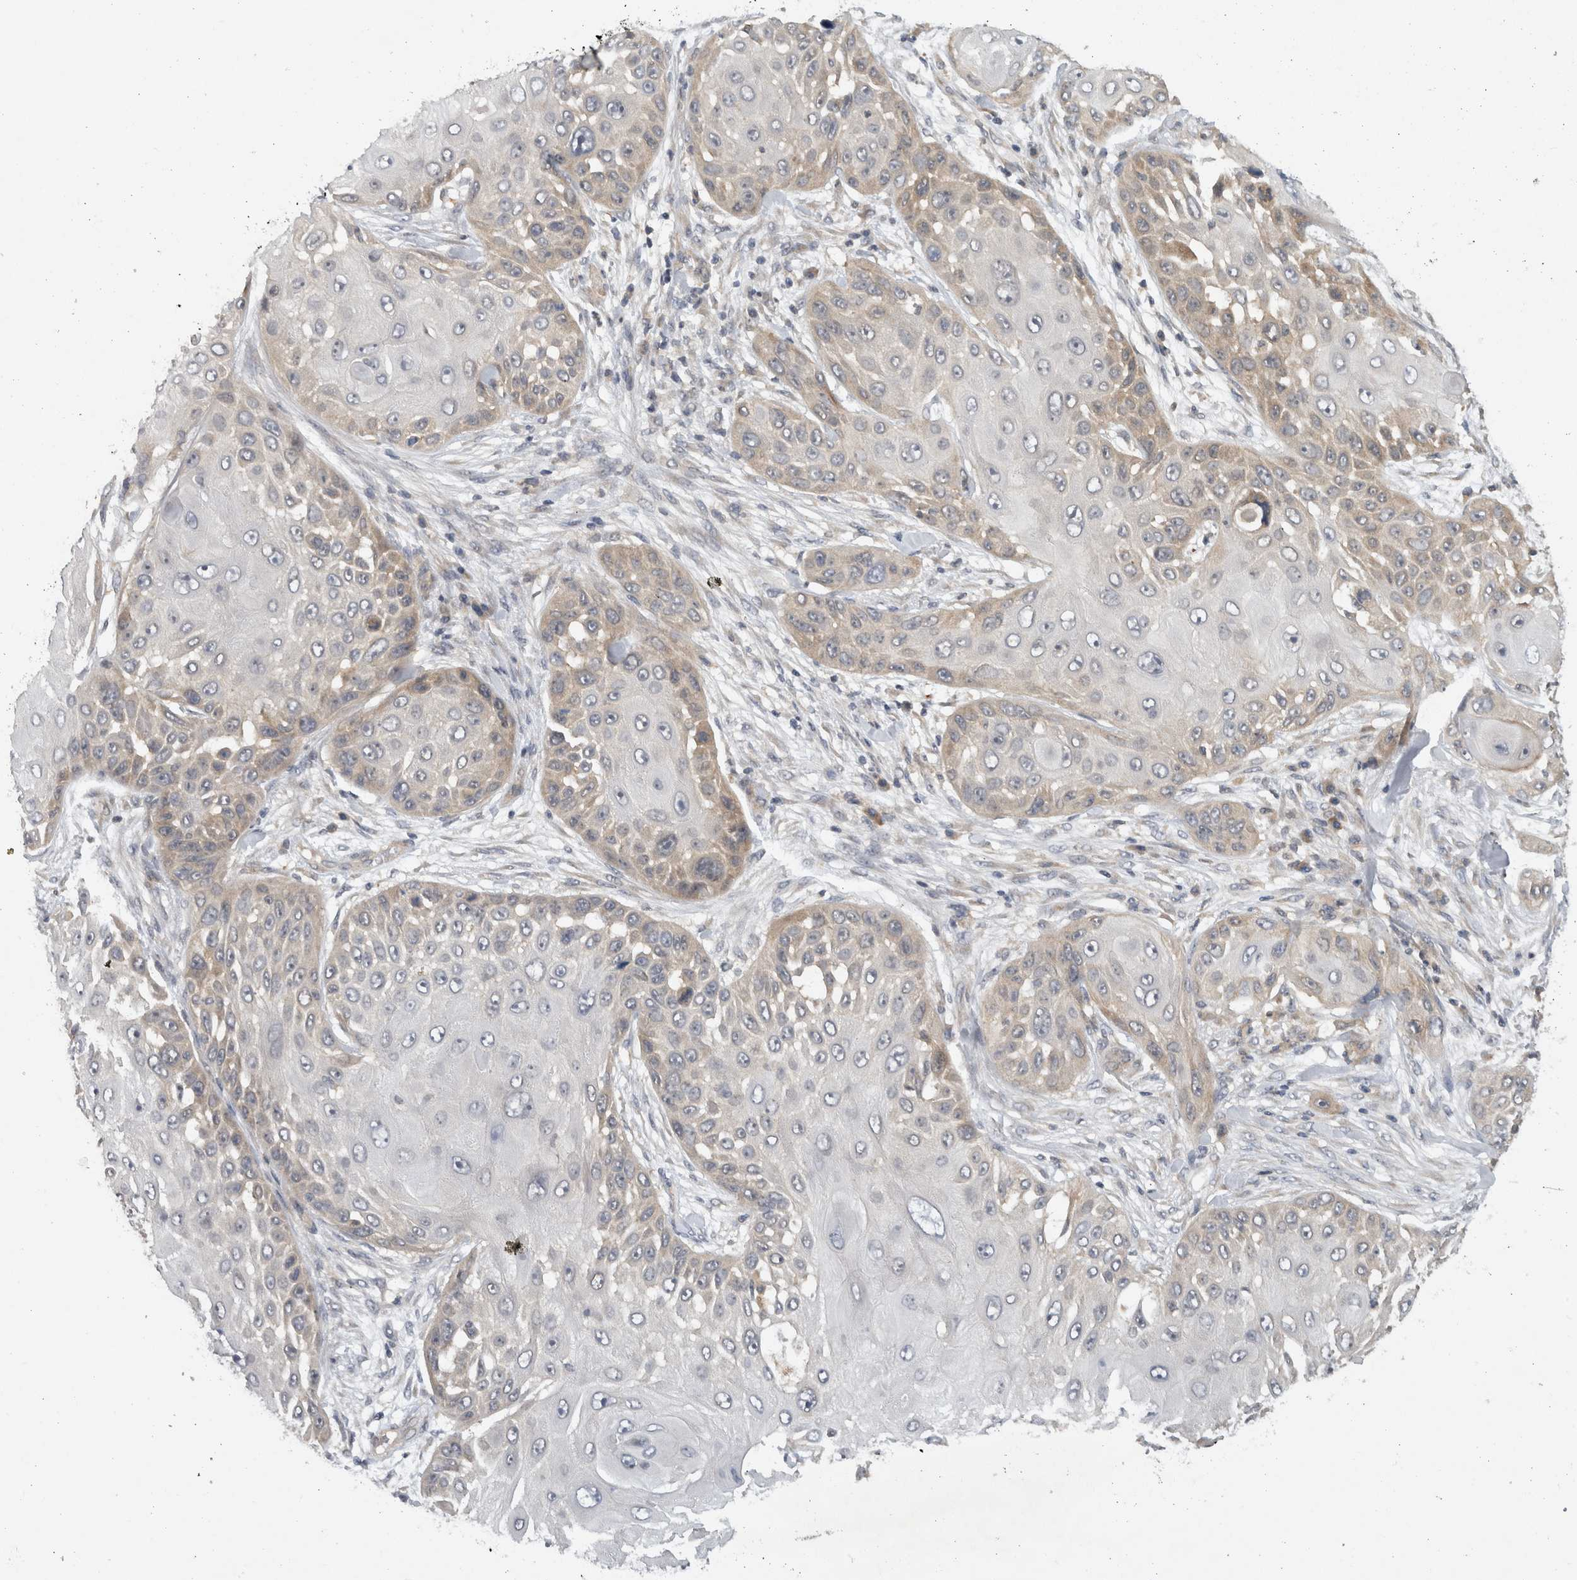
{"staining": {"intensity": "weak", "quantity": "<25%", "location": "cytoplasmic/membranous"}, "tissue": "skin cancer", "cell_type": "Tumor cells", "image_type": "cancer", "snomed": [{"axis": "morphology", "description": "Squamous cell carcinoma, NOS"}, {"axis": "topography", "description": "Skin"}], "caption": "An image of skin cancer stained for a protein exhibits no brown staining in tumor cells.", "gene": "AASDHPPT", "patient": {"sex": "female", "age": 44}}